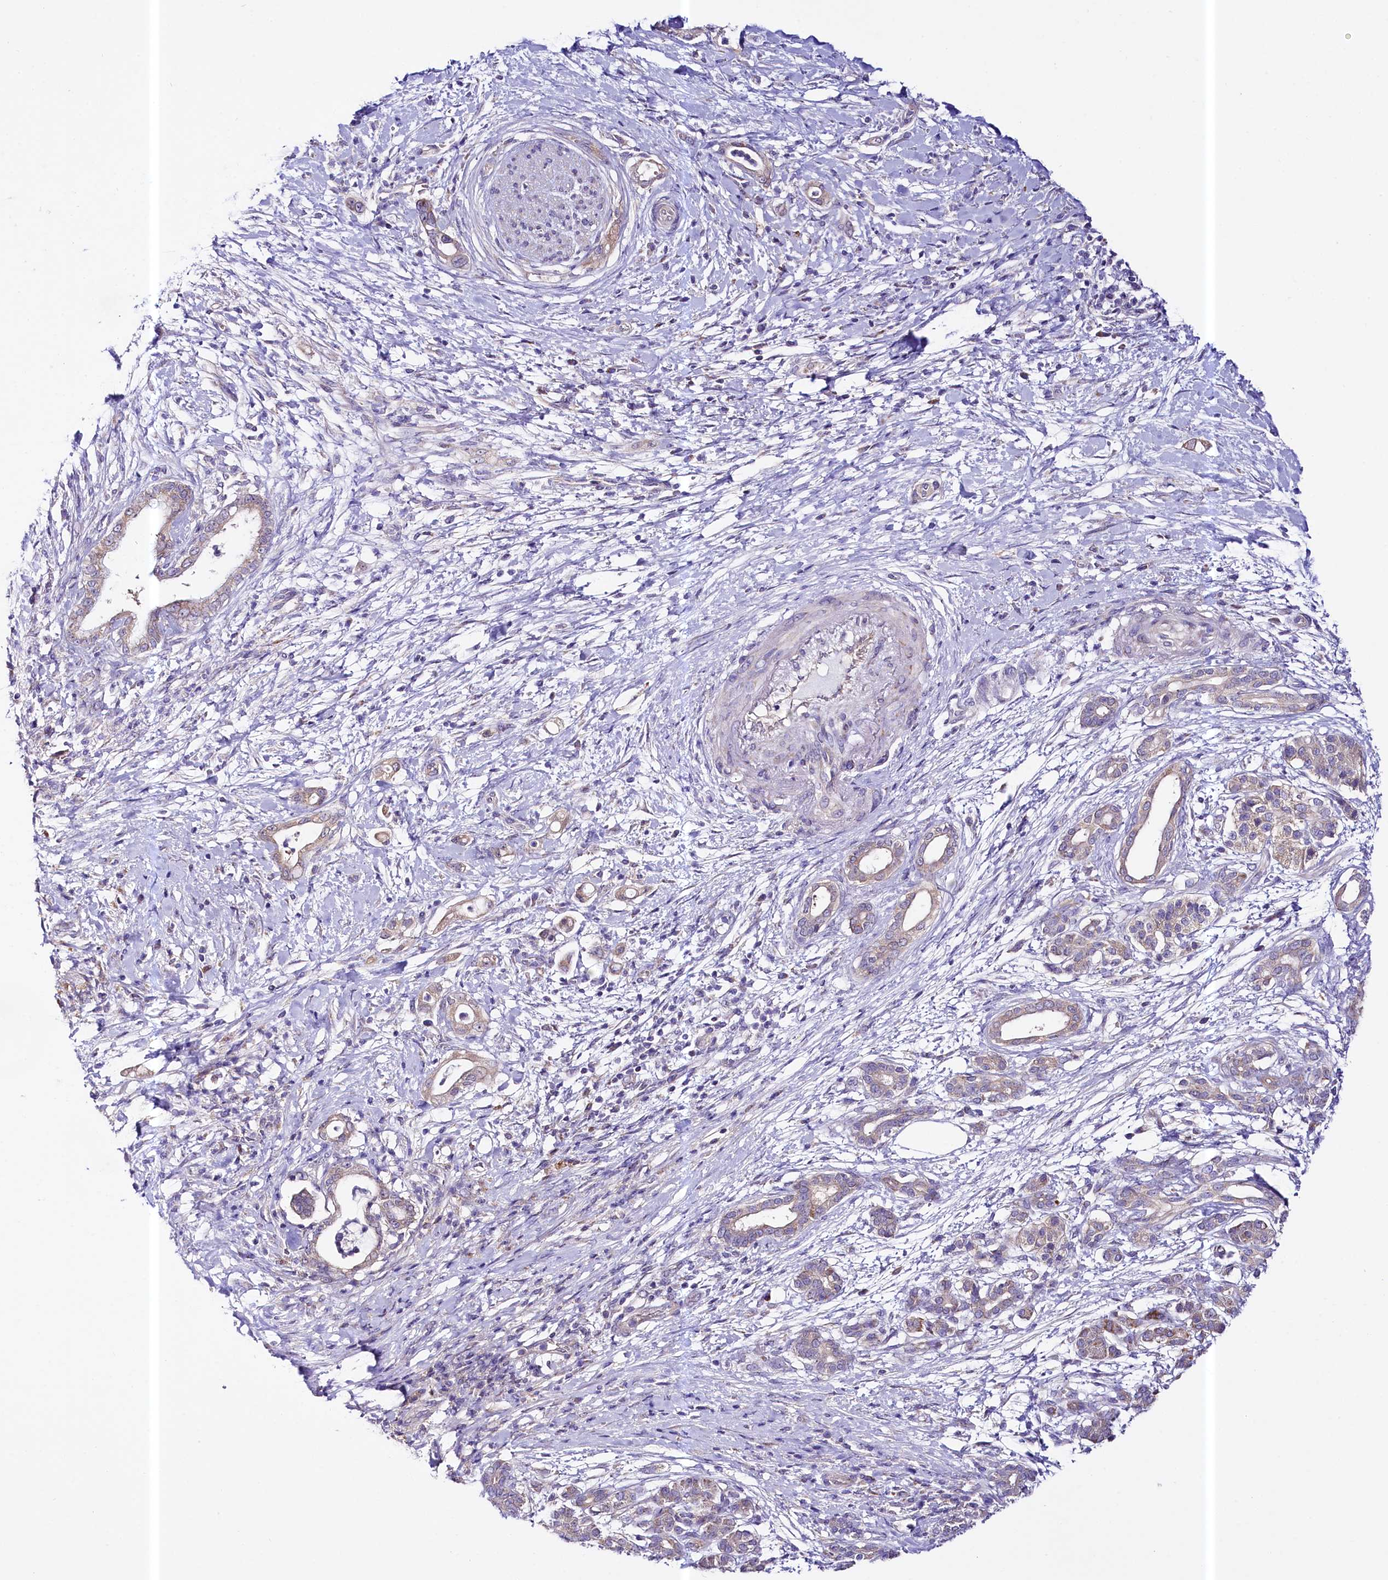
{"staining": {"intensity": "weak", "quantity": "25%-75%", "location": "cytoplasmic/membranous"}, "tissue": "pancreatic cancer", "cell_type": "Tumor cells", "image_type": "cancer", "snomed": [{"axis": "morphology", "description": "Adenocarcinoma, NOS"}, {"axis": "topography", "description": "Pancreas"}], "caption": "About 25%-75% of tumor cells in human pancreatic adenocarcinoma reveal weak cytoplasmic/membranous protein staining as visualized by brown immunohistochemical staining.", "gene": "CEP295", "patient": {"sex": "female", "age": 55}}